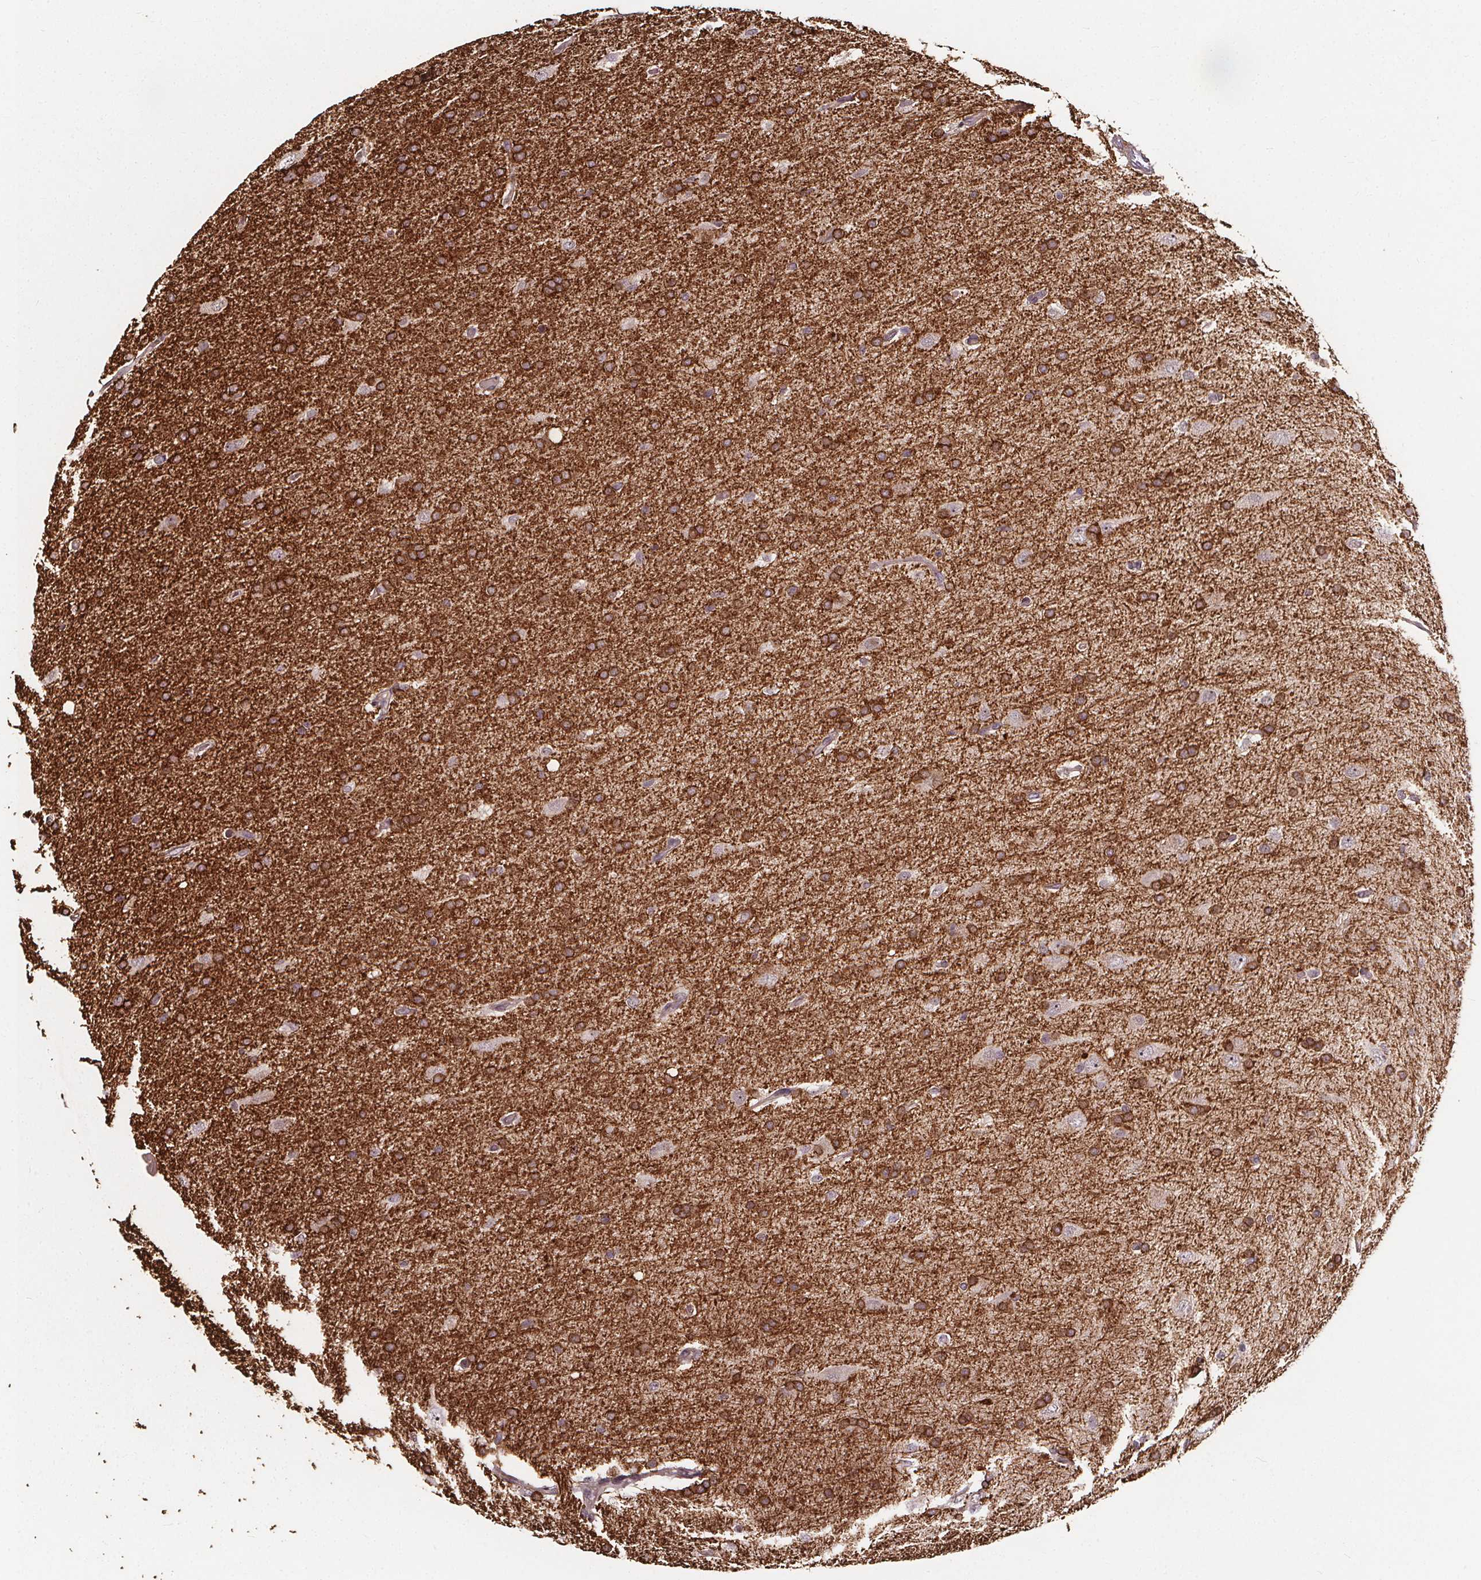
{"staining": {"intensity": "moderate", "quantity": "25%-75%", "location": "cytoplasmic/membranous"}, "tissue": "glioma", "cell_type": "Tumor cells", "image_type": "cancer", "snomed": [{"axis": "morphology", "description": "Glioma, malignant, High grade"}, {"axis": "topography", "description": "Cerebral cortex"}], "caption": "Human malignant glioma (high-grade) stained for a protein (brown) shows moderate cytoplasmic/membranous positive expression in approximately 25%-75% of tumor cells.", "gene": "DDIT3", "patient": {"sex": "male", "age": 70}}